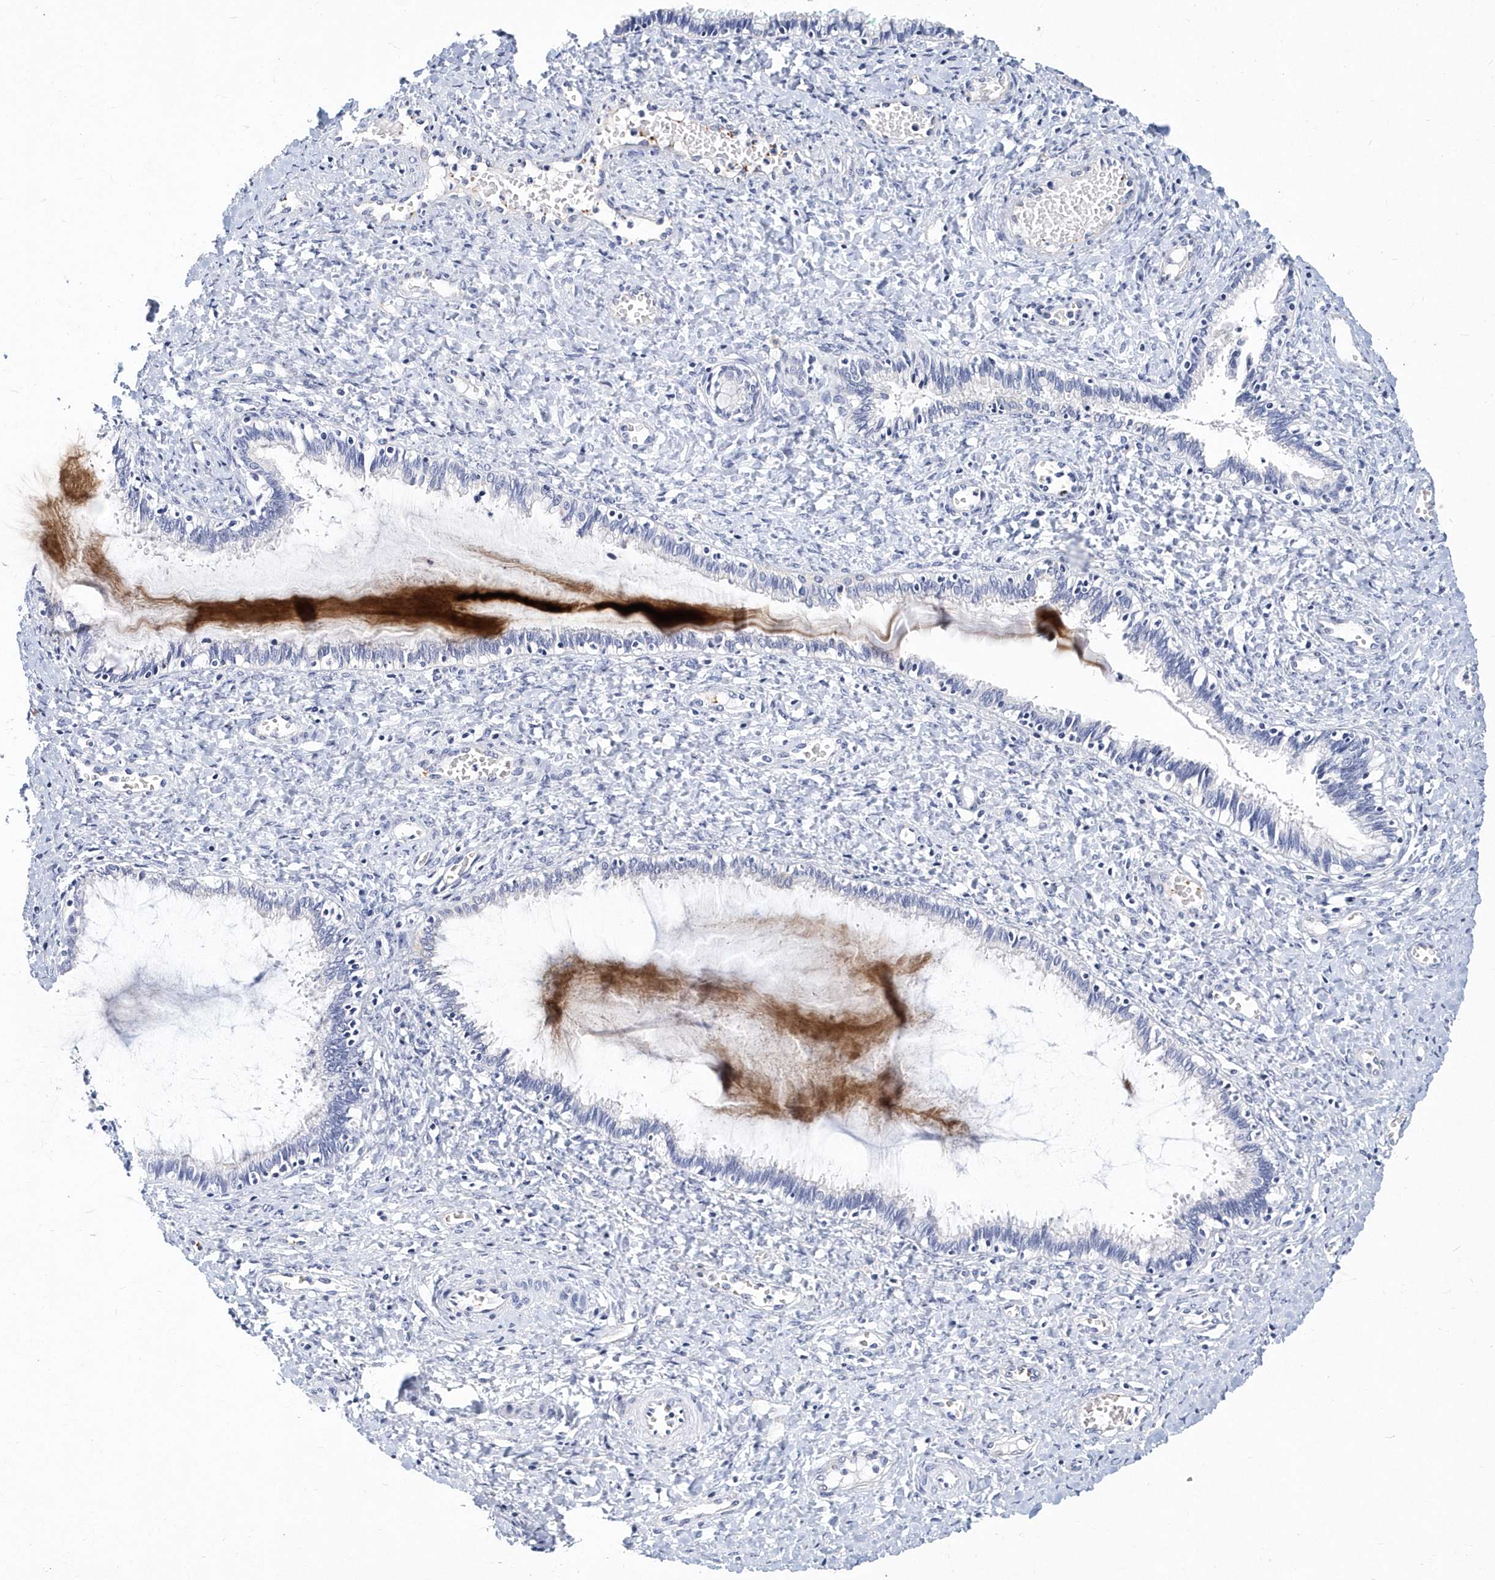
{"staining": {"intensity": "negative", "quantity": "none", "location": "none"}, "tissue": "cervix", "cell_type": "Glandular cells", "image_type": "normal", "snomed": [{"axis": "morphology", "description": "Normal tissue, NOS"}, {"axis": "morphology", "description": "Adenocarcinoma, NOS"}, {"axis": "topography", "description": "Cervix"}], "caption": "The micrograph exhibits no staining of glandular cells in benign cervix. (DAB IHC with hematoxylin counter stain).", "gene": "ITGA2B", "patient": {"sex": "female", "age": 29}}